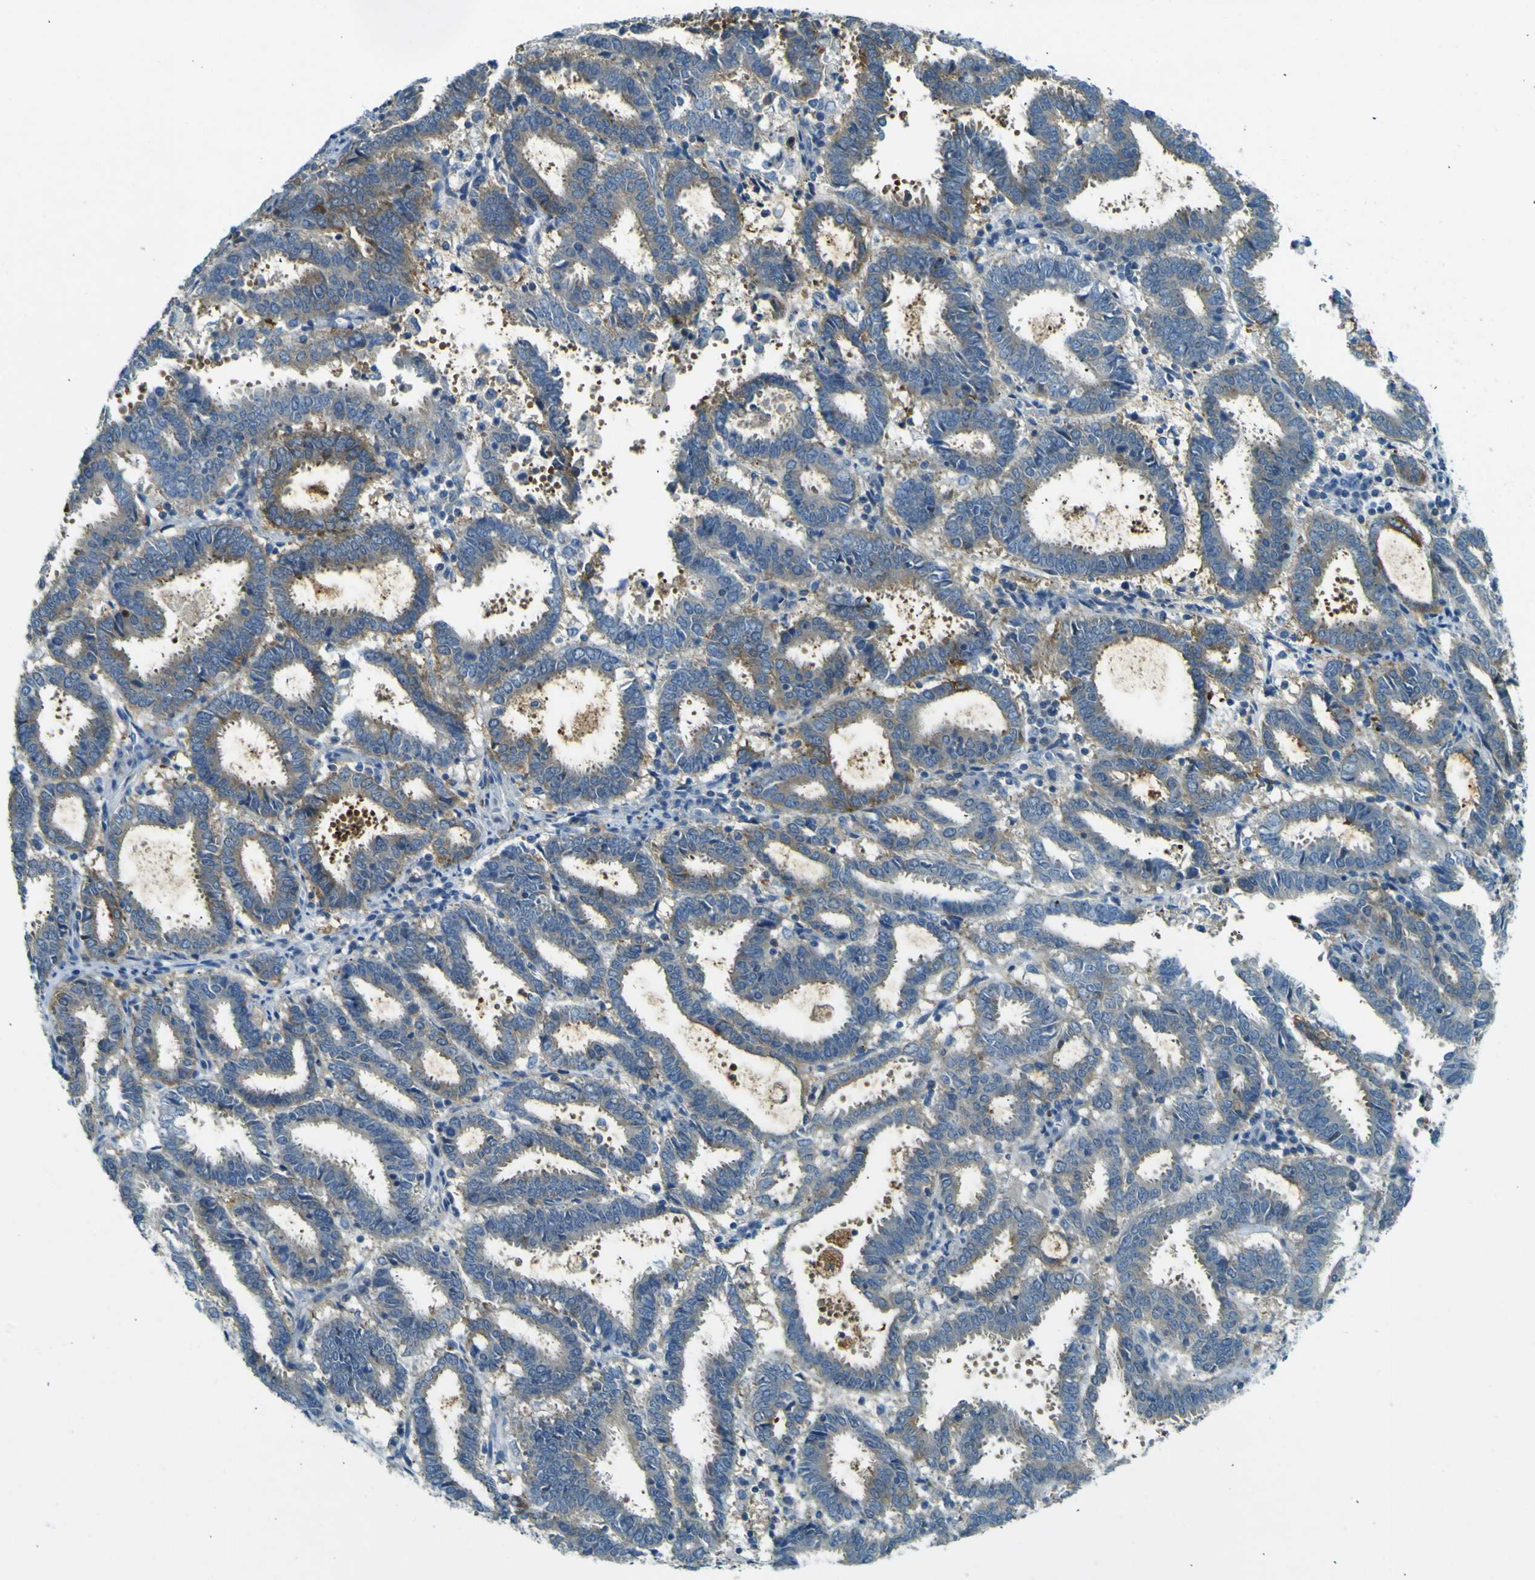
{"staining": {"intensity": "moderate", "quantity": "25%-75%", "location": "cytoplasmic/membranous"}, "tissue": "endometrial cancer", "cell_type": "Tumor cells", "image_type": "cancer", "snomed": [{"axis": "morphology", "description": "Adenocarcinoma, NOS"}, {"axis": "topography", "description": "Uterus"}], "caption": "DAB (3,3'-diaminobenzidine) immunohistochemical staining of adenocarcinoma (endometrial) displays moderate cytoplasmic/membranous protein expression in approximately 25%-75% of tumor cells.", "gene": "SORCS1", "patient": {"sex": "female", "age": 83}}